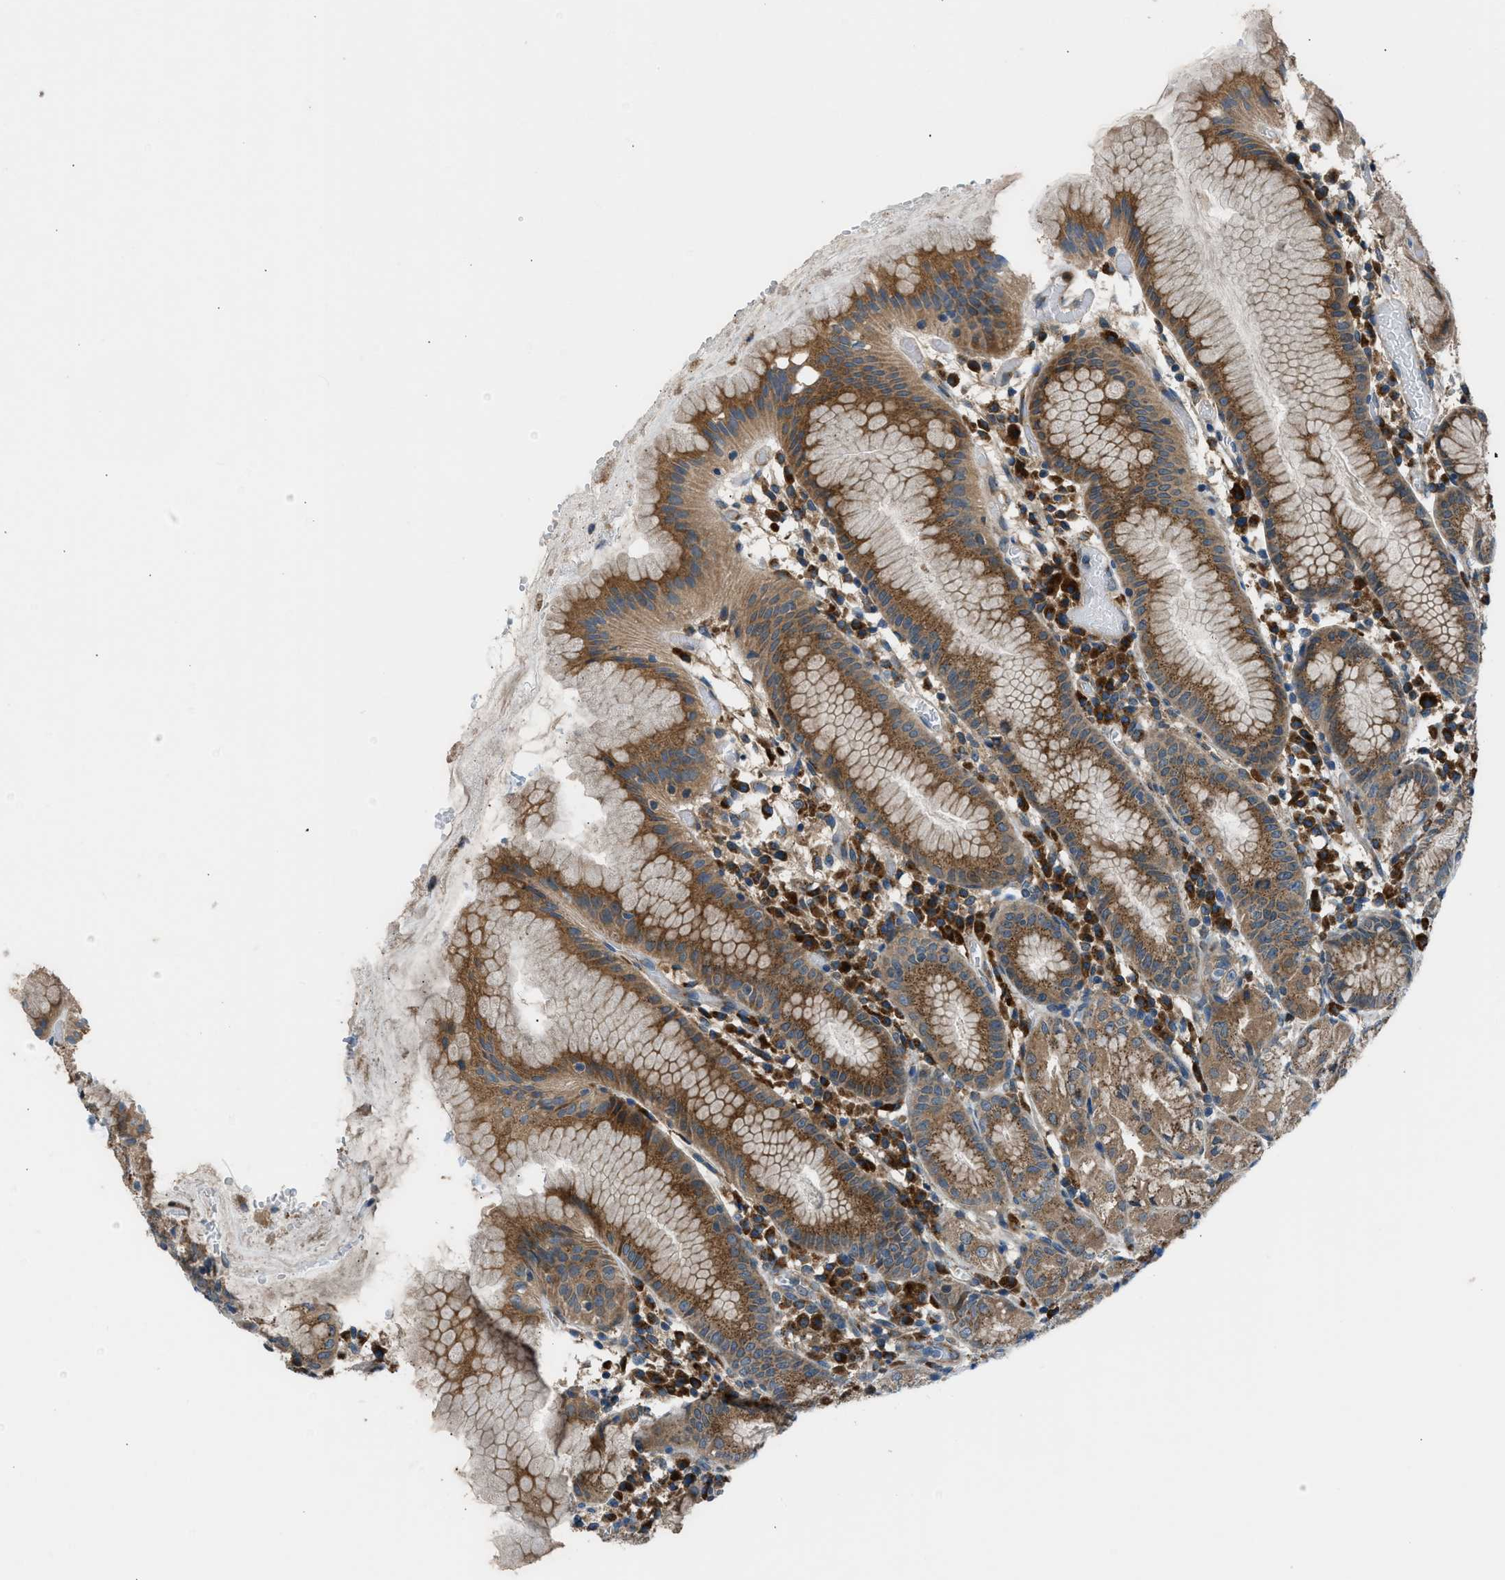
{"staining": {"intensity": "moderate", "quantity": ">75%", "location": "cytoplasmic/membranous"}, "tissue": "stomach", "cell_type": "Glandular cells", "image_type": "normal", "snomed": [{"axis": "morphology", "description": "Normal tissue, NOS"}, {"axis": "topography", "description": "Stomach"}, {"axis": "topography", "description": "Stomach, lower"}], "caption": "Protein staining of benign stomach demonstrates moderate cytoplasmic/membranous staining in about >75% of glandular cells. The protein of interest is shown in brown color, while the nuclei are stained blue.", "gene": "EDARADD", "patient": {"sex": "female", "age": 75}}